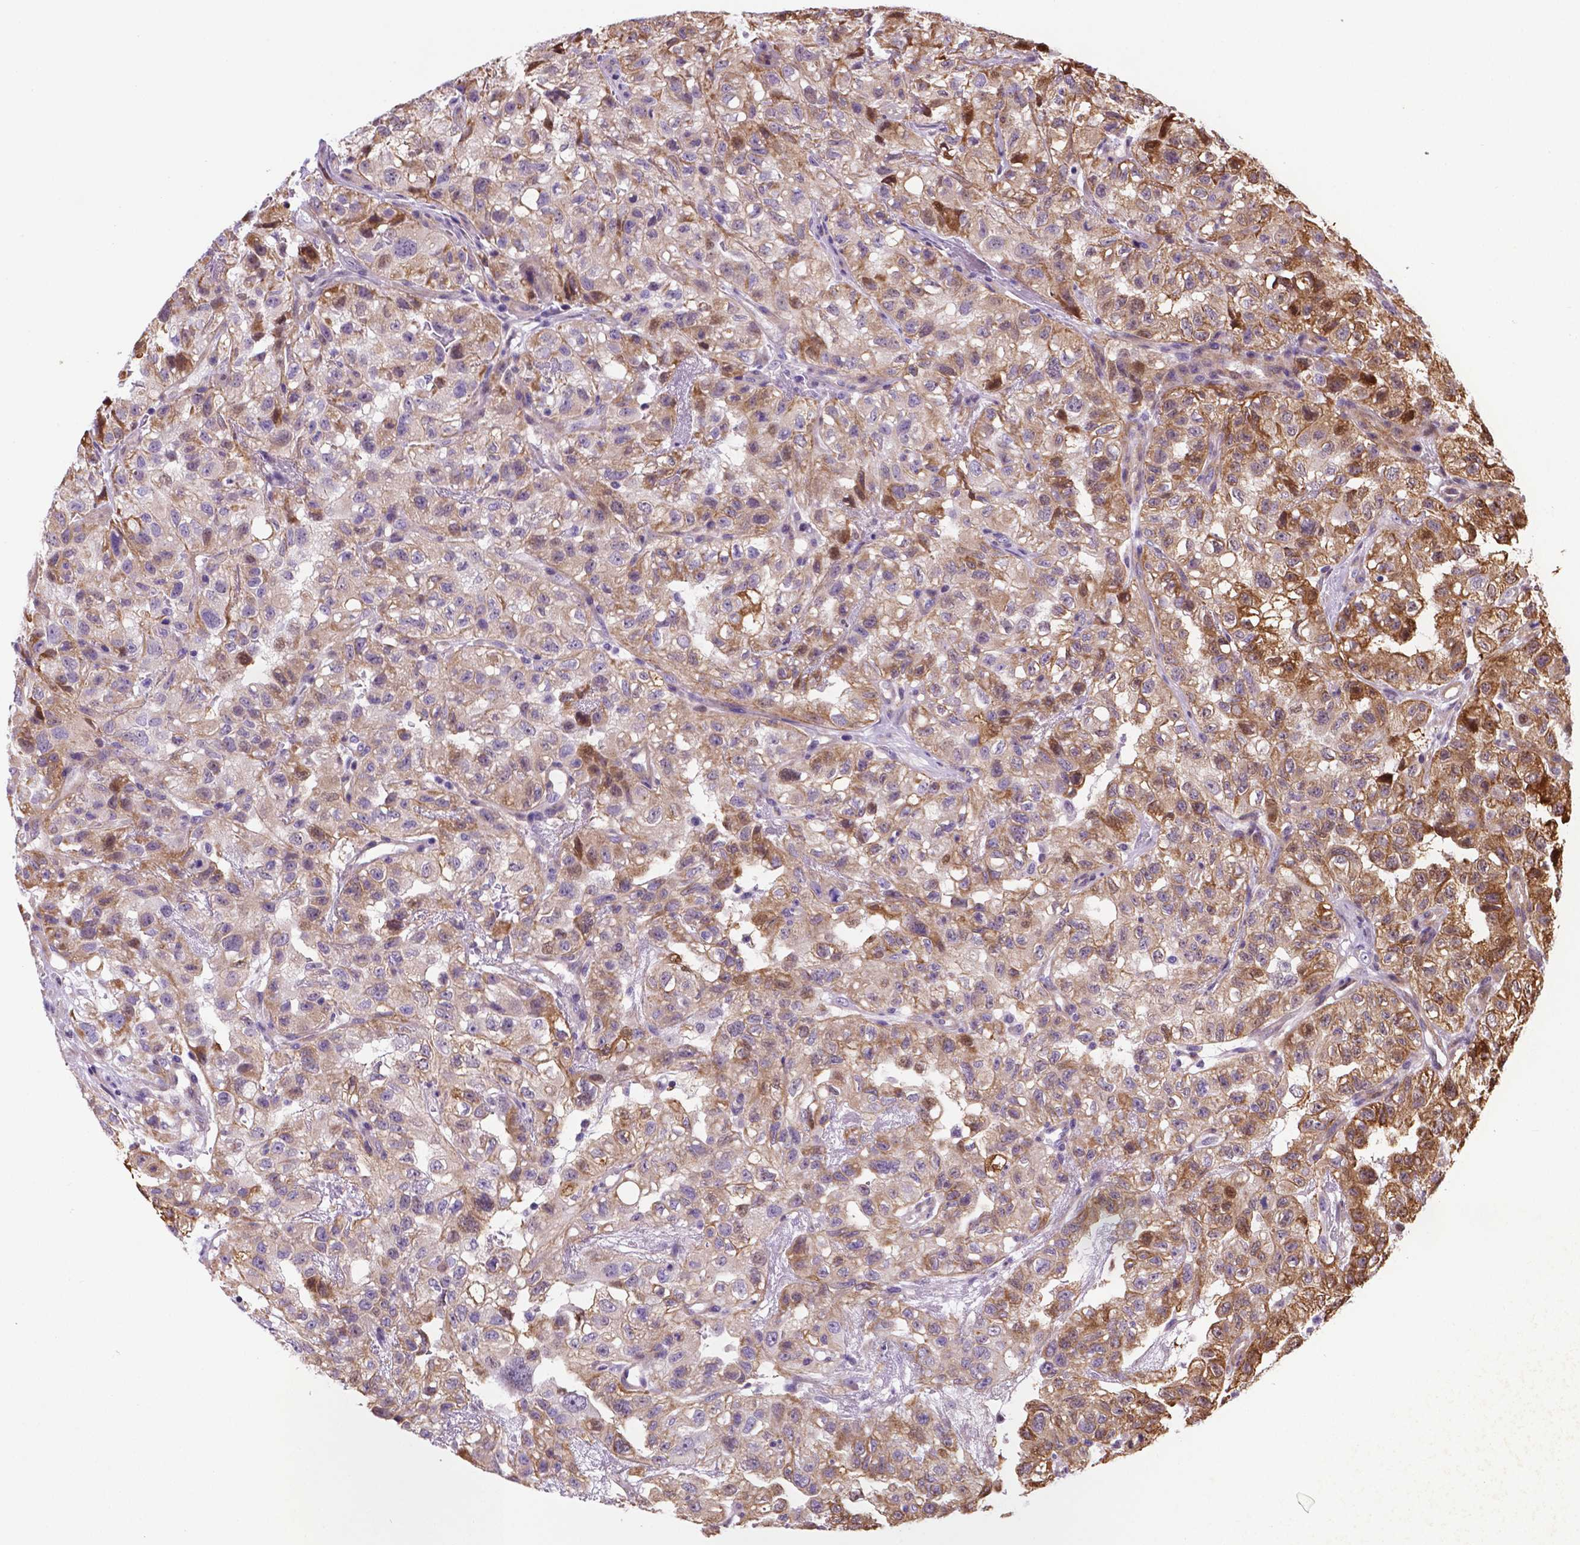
{"staining": {"intensity": "moderate", "quantity": "25%-75%", "location": "cytoplasmic/membranous"}, "tissue": "renal cancer", "cell_type": "Tumor cells", "image_type": "cancer", "snomed": [{"axis": "morphology", "description": "Adenocarcinoma, NOS"}, {"axis": "topography", "description": "Kidney"}], "caption": "High-magnification brightfield microscopy of adenocarcinoma (renal) stained with DAB (brown) and counterstained with hematoxylin (blue). tumor cells exhibit moderate cytoplasmic/membranous staining is seen in about25%-75% of cells. (IHC, brightfield microscopy, high magnification).", "gene": "TM4SF20", "patient": {"sex": "male", "age": 64}}